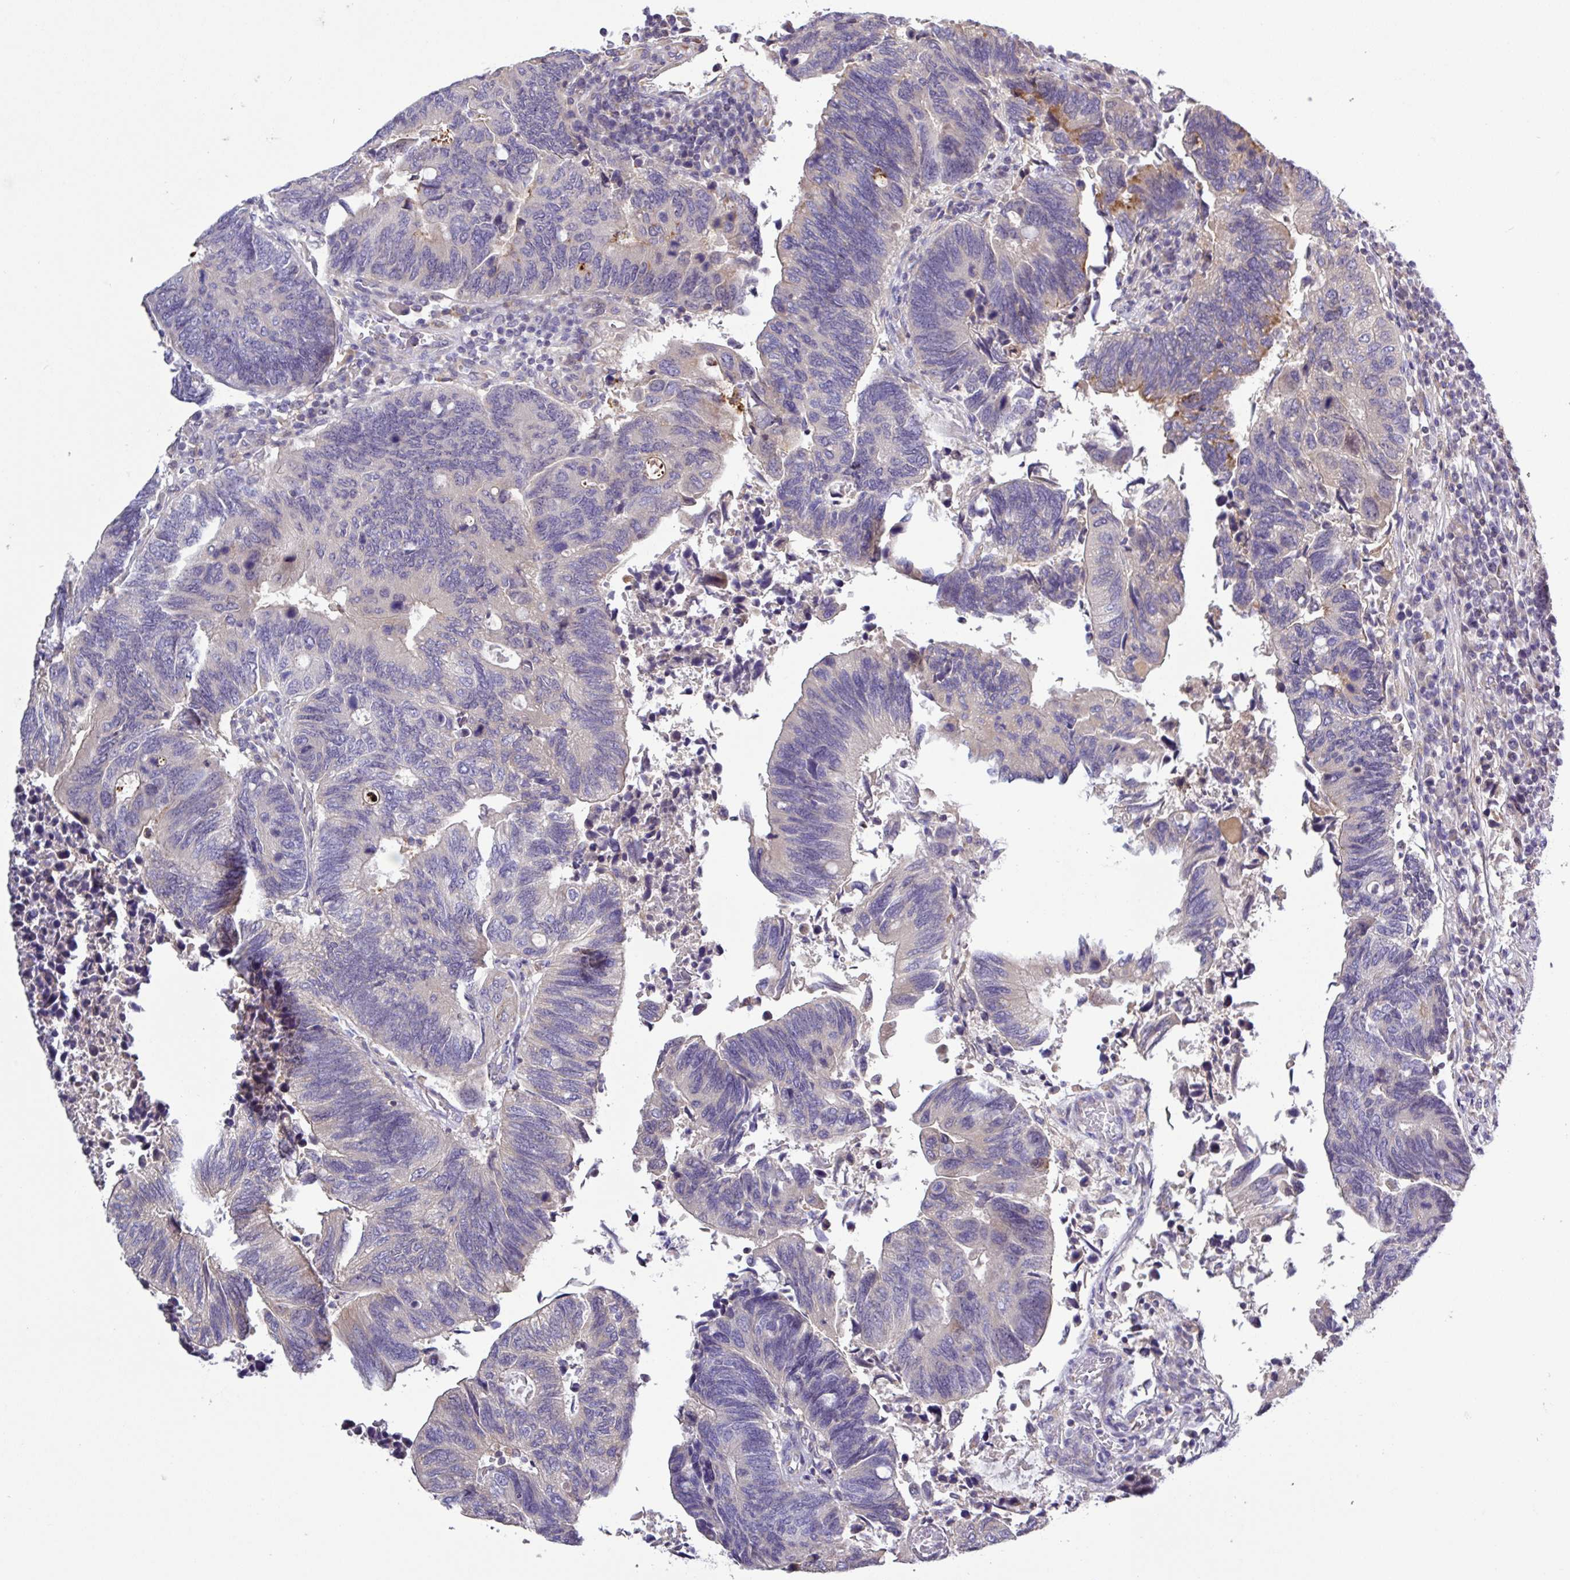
{"staining": {"intensity": "weak", "quantity": "<25%", "location": "cytoplasmic/membranous"}, "tissue": "colorectal cancer", "cell_type": "Tumor cells", "image_type": "cancer", "snomed": [{"axis": "morphology", "description": "Adenocarcinoma, NOS"}, {"axis": "topography", "description": "Colon"}], "caption": "Immunohistochemistry micrograph of human colorectal cancer stained for a protein (brown), which reveals no expression in tumor cells.", "gene": "SFTPB", "patient": {"sex": "male", "age": 87}}